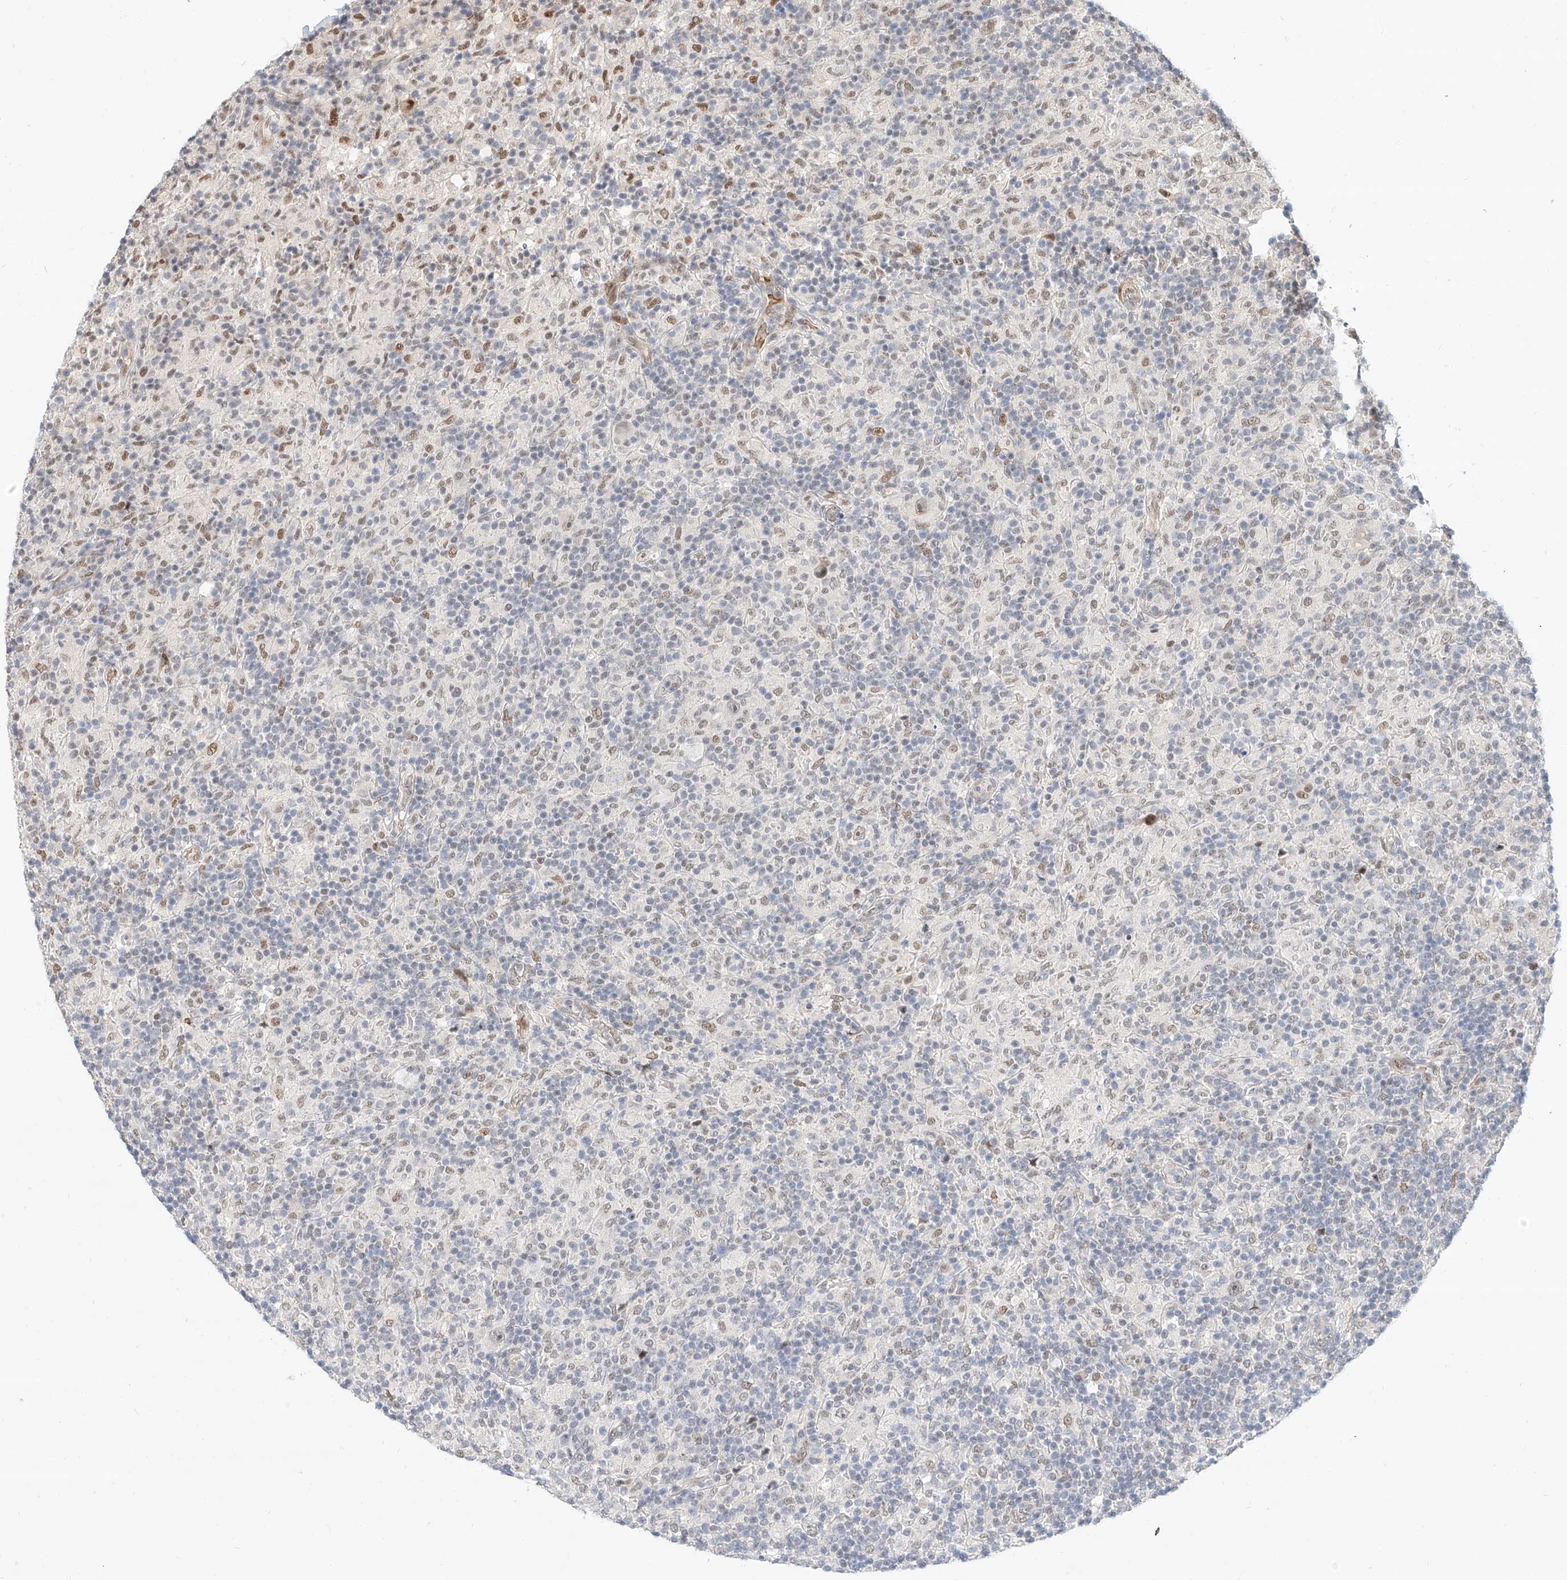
{"staining": {"intensity": "weak", "quantity": ">75%", "location": "nuclear"}, "tissue": "lymphoma", "cell_type": "Tumor cells", "image_type": "cancer", "snomed": [{"axis": "morphology", "description": "Hodgkin's disease, NOS"}, {"axis": "topography", "description": "Lymph node"}], "caption": "DAB (3,3'-diaminobenzidine) immunohistochemical staining of lymphoma displays weak nuclear protein positivity in about >75% of tumor cells.", "gene": "CBX8", "patient": {"sex": "male", "age": 70}}